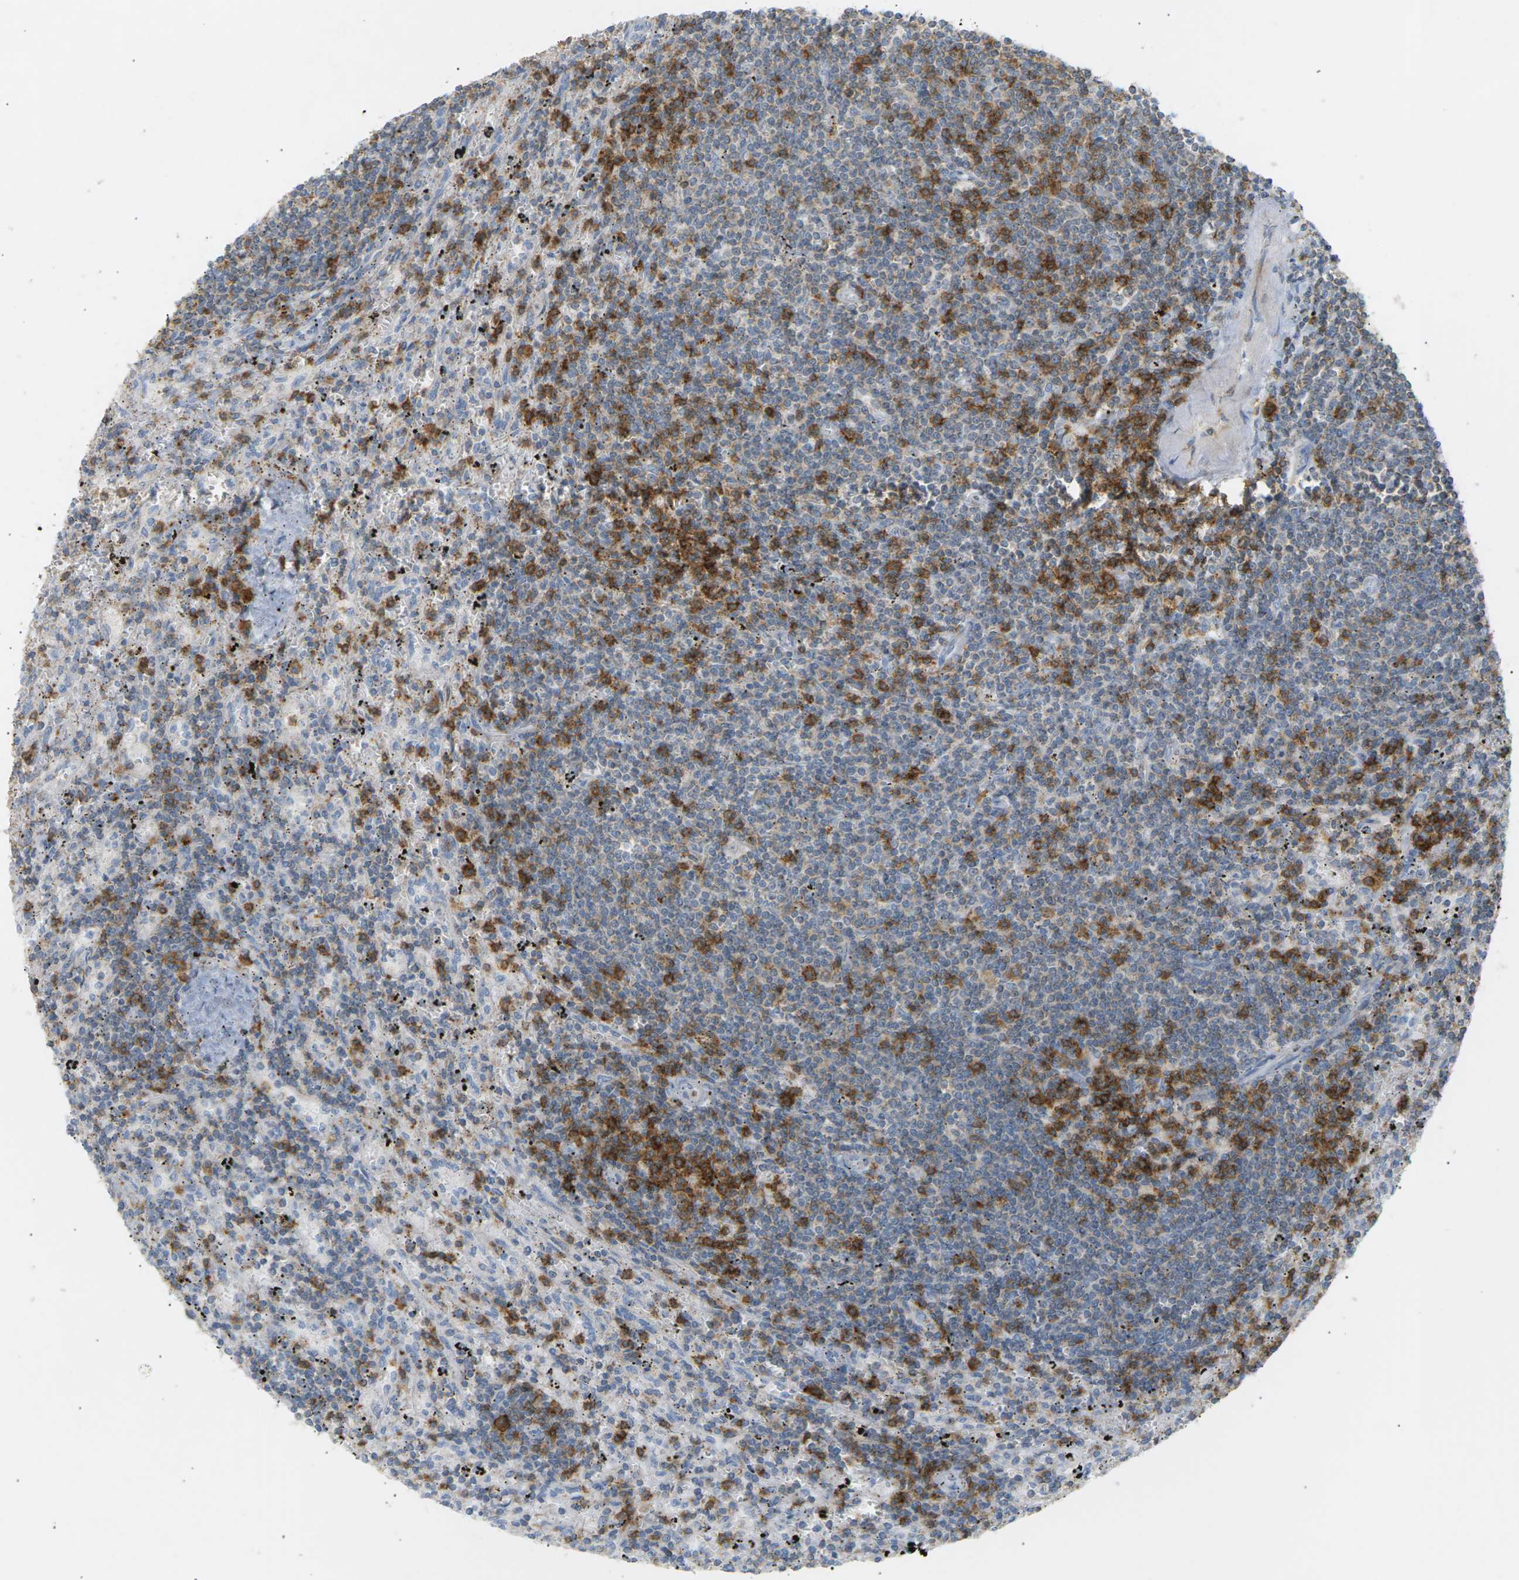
{"staining": {"intensity": "negative", "quantity": "none", "location": "none"}, "tissue": "lymphoma", "cell_type": "Tumor cells", "image_type": "cancer", "snomed": [{"axis": "morphology", "description": "Malignant lymphoma, non-Hodgkin's type, Low grade"}, {"axis": "topography", "description": "Spleen"}], "caption": "Tumor cells show no significant staining in lymphoma.", "gene": "LIME1", "patient": {"sex": "male", "age": 76}}